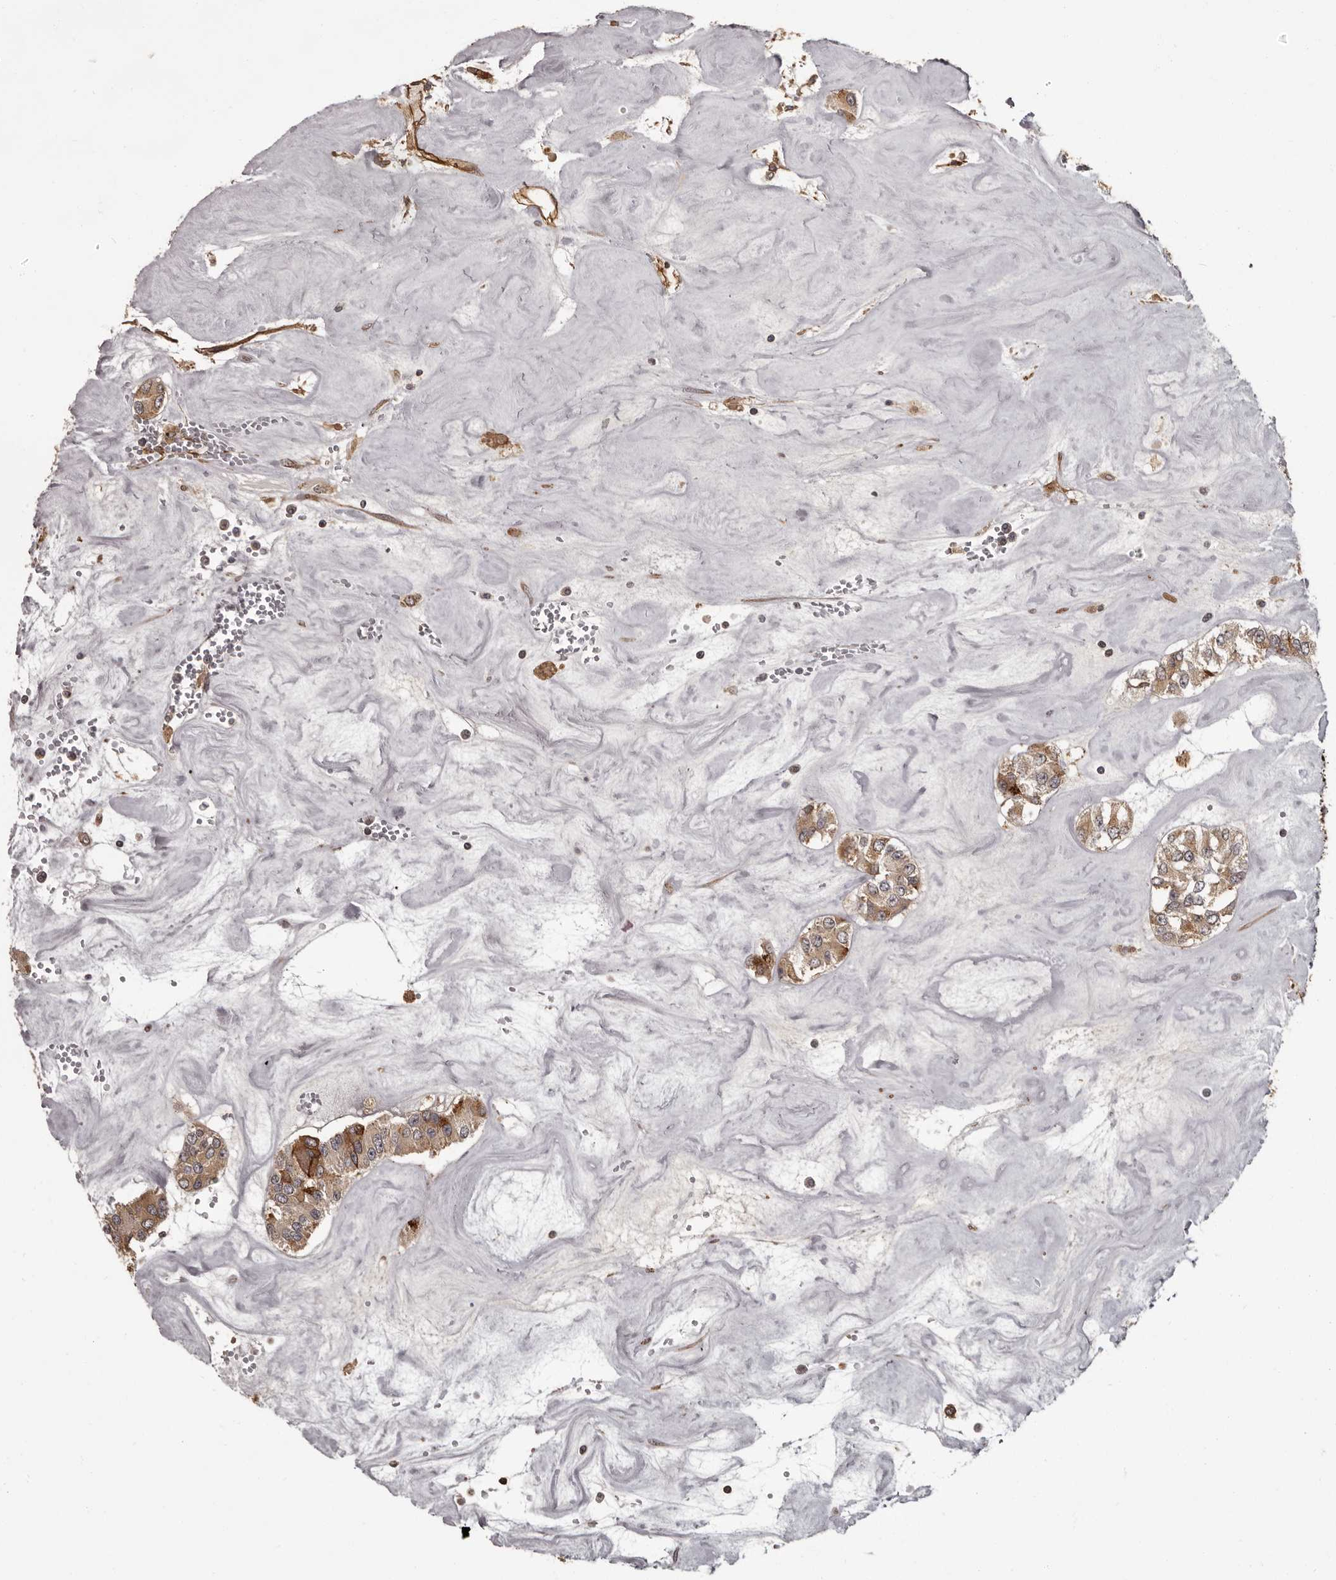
{"staining": {"intensity": "weak", "quantity": ">75%", "location": "cytoplasmic/membranous"}, "tissue": "carcinoid", "cell_type": "Tumor cells", "image_type": "cancer", "snomed": [{"axis": "morphology", "description": "Carcinoid, malignant, NOS"}, {"axis": "topography", "description": "Pancreas"}], "caption": "This is a micrograph of immunohistochemistry staining of carcinoid, which shows weak staining in the cytoplasmic/membranous of tumor cells.", "gene": "SLITRK6", "patient": {"sex": "male", "age": 41}}